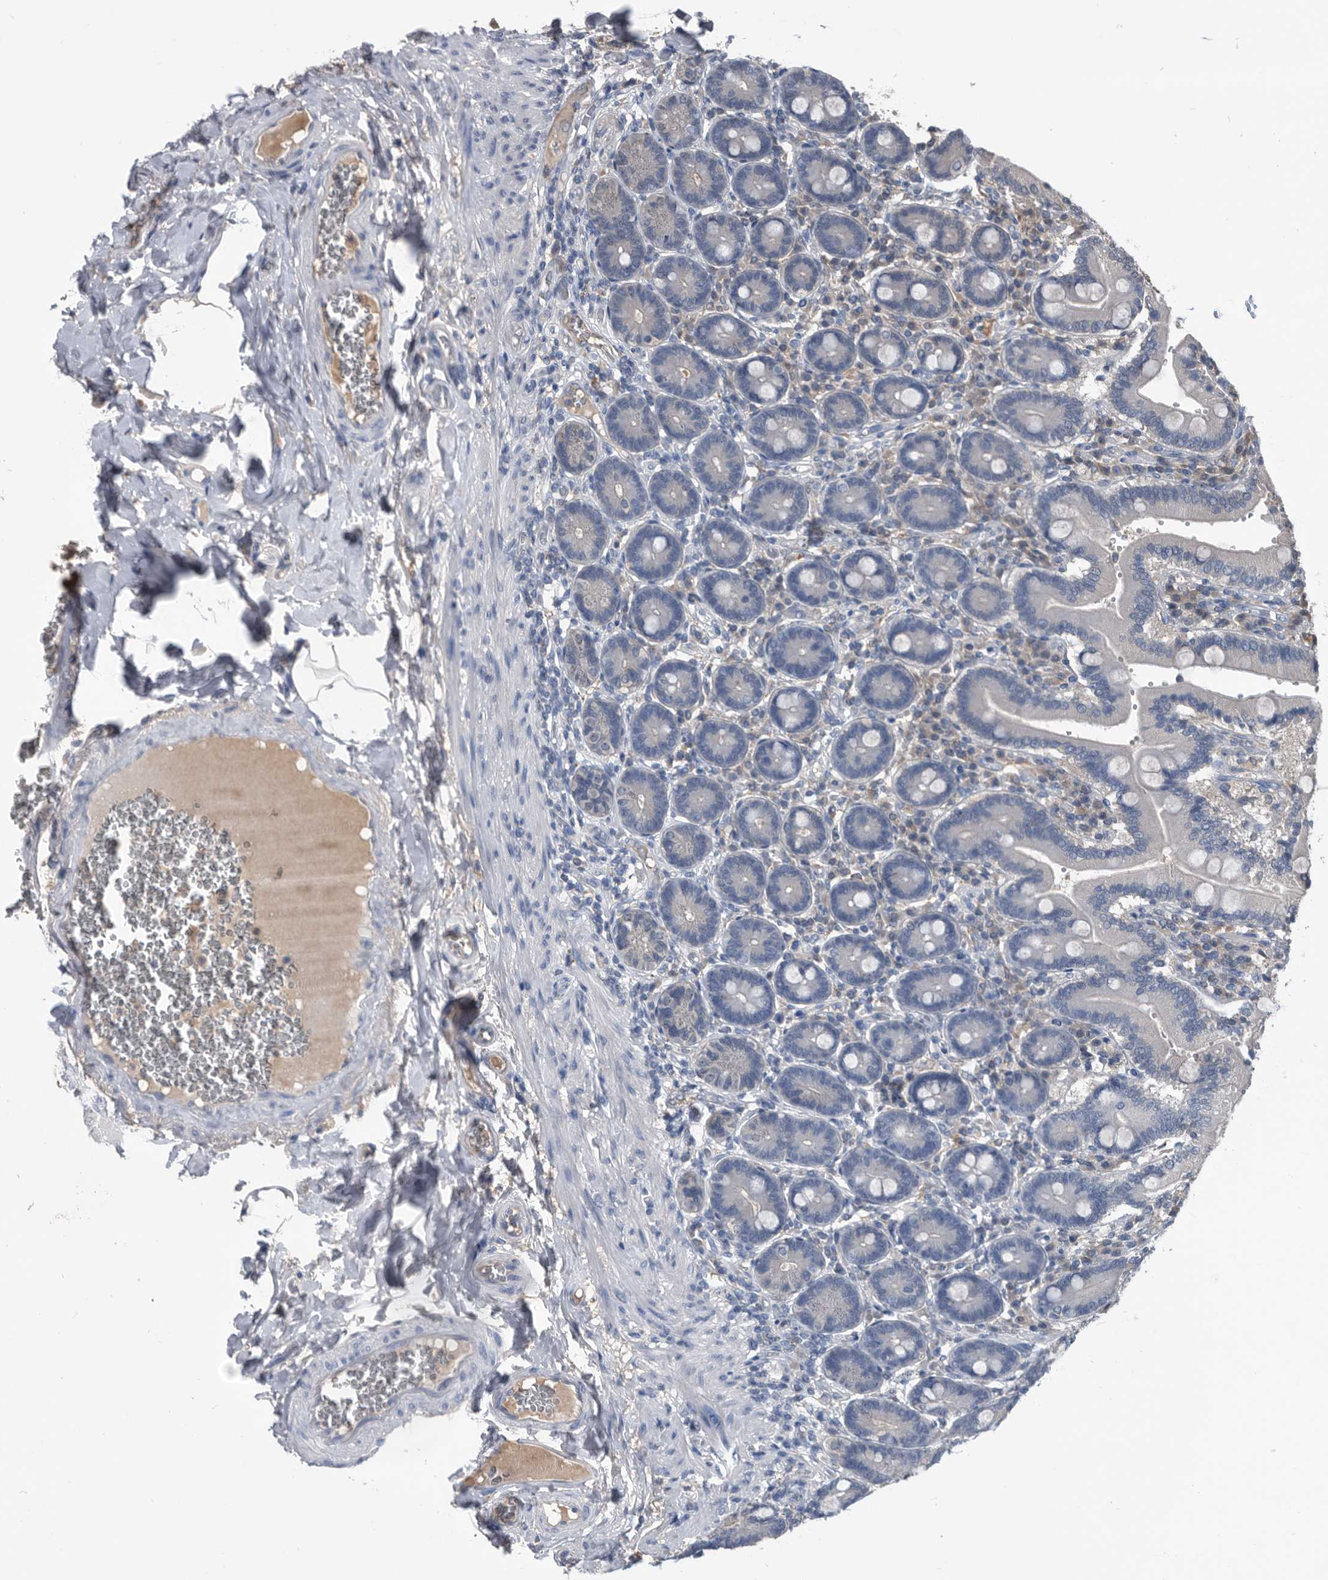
{"staining": {"intensity": "negative", "quantity": "none", "location": "none"}, "tissue": "duodenum", "cell_type": "Glandular cells", "image_type": "normal", "snomed": [{"axis": "morphology", "description": "Normal tissue, NOS"}, {"axis": "topography", "description": "Duodenum"}], "caption": "The photomicrograph displays no significant staining in glandular cells of duodenum.", "gene": "PDXK", "patient": {"sex": "female", "age": 62}}